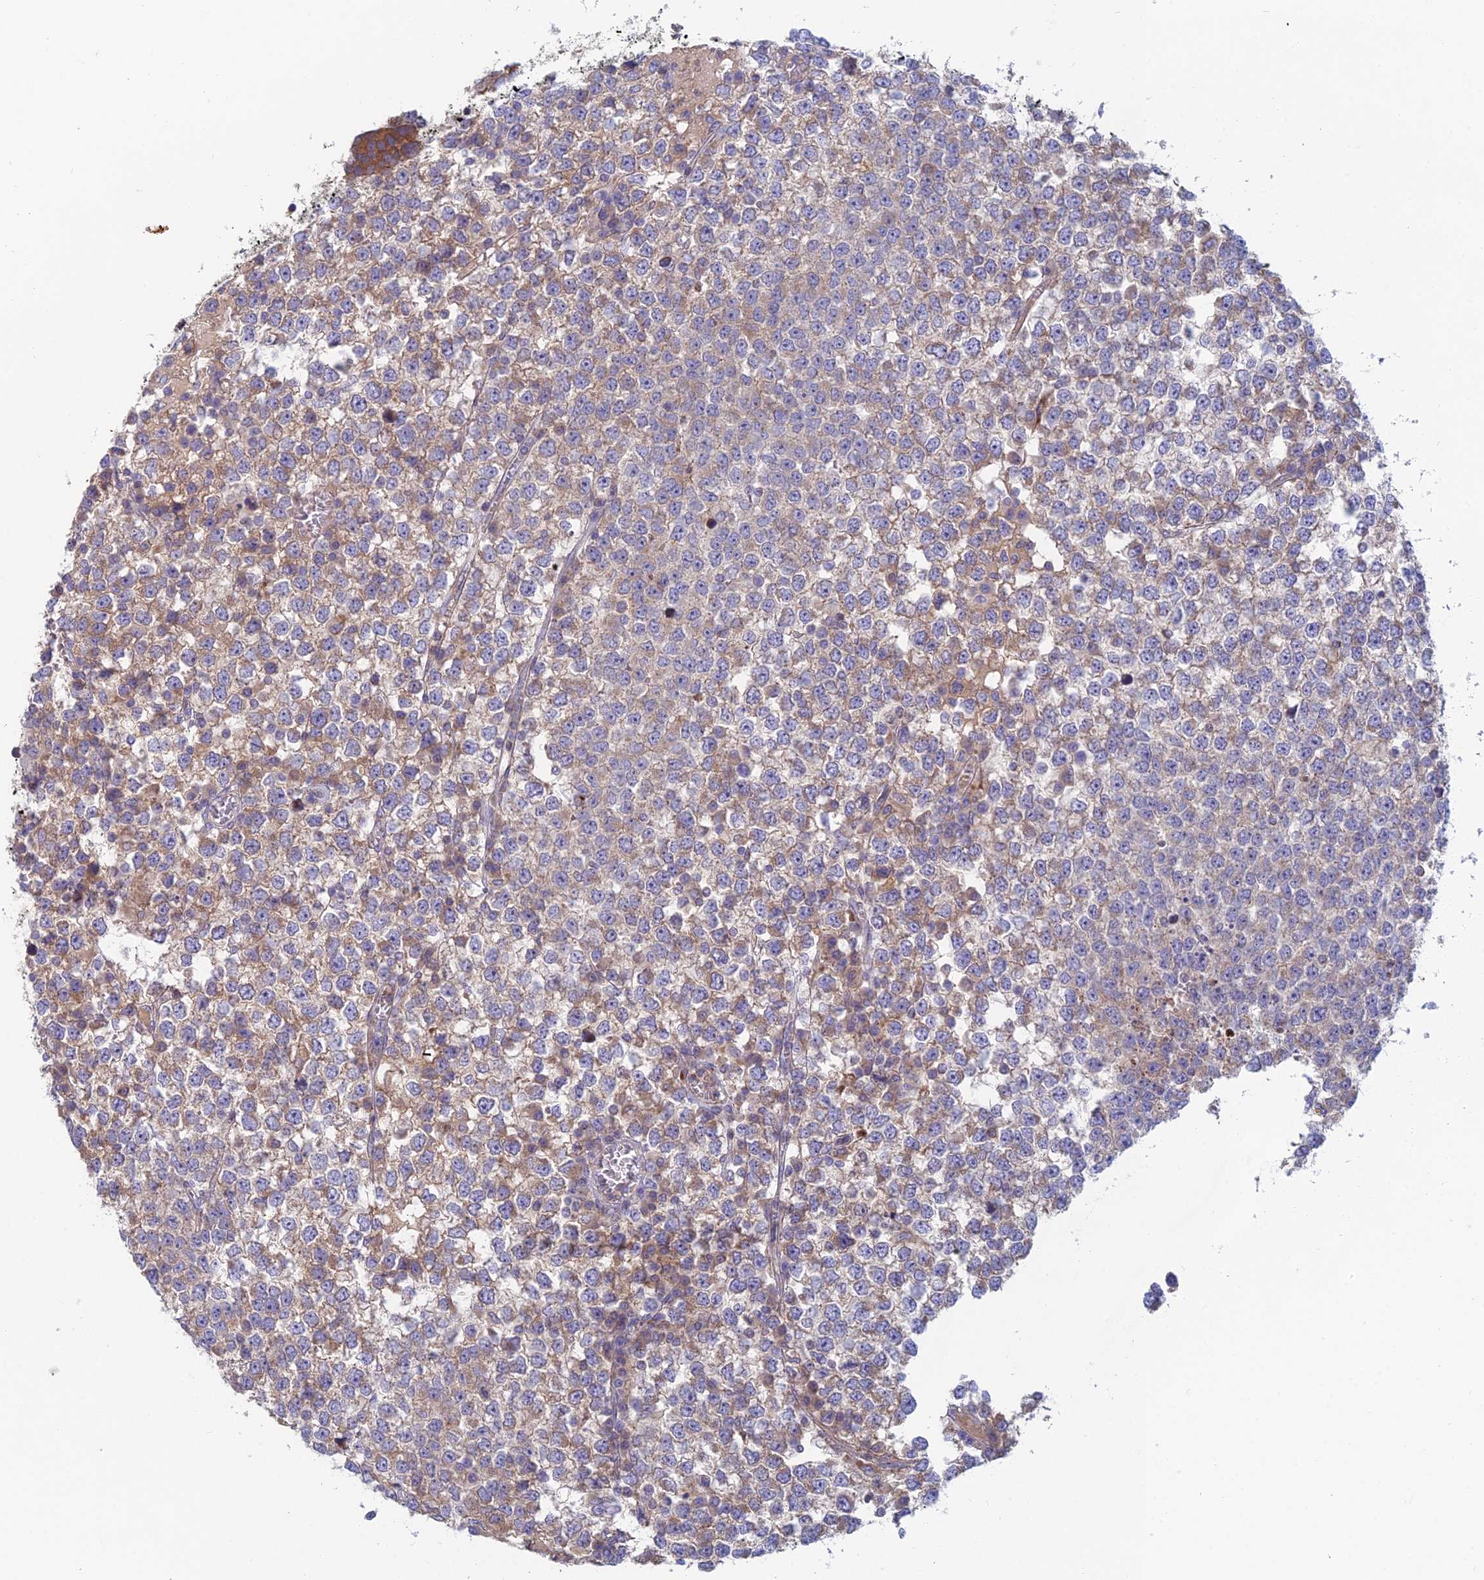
{"staining": {"intensity": "weak", "quantity": "<25%", "location": "cytoplasmic/membranous"}, "tissue": "testis cancer", "cell_type": "Tumor cells", "image_type": "cancer", "snomed": [{"axis": "morphology", "description": "Seminoma, NOS"}, {"axis": "topography", "description": "Testis"}], "caption": "This micrograph is of testis seminoma stained with IHC to label a protein in brown with the nuclei are counter-stained blue. There is no positivity in tumor cells. (Immunohistochemistry, brightfield microscopy, high magnification).", "gene": "IFTAP", "patient": {"sex": "male", "age": 65}}